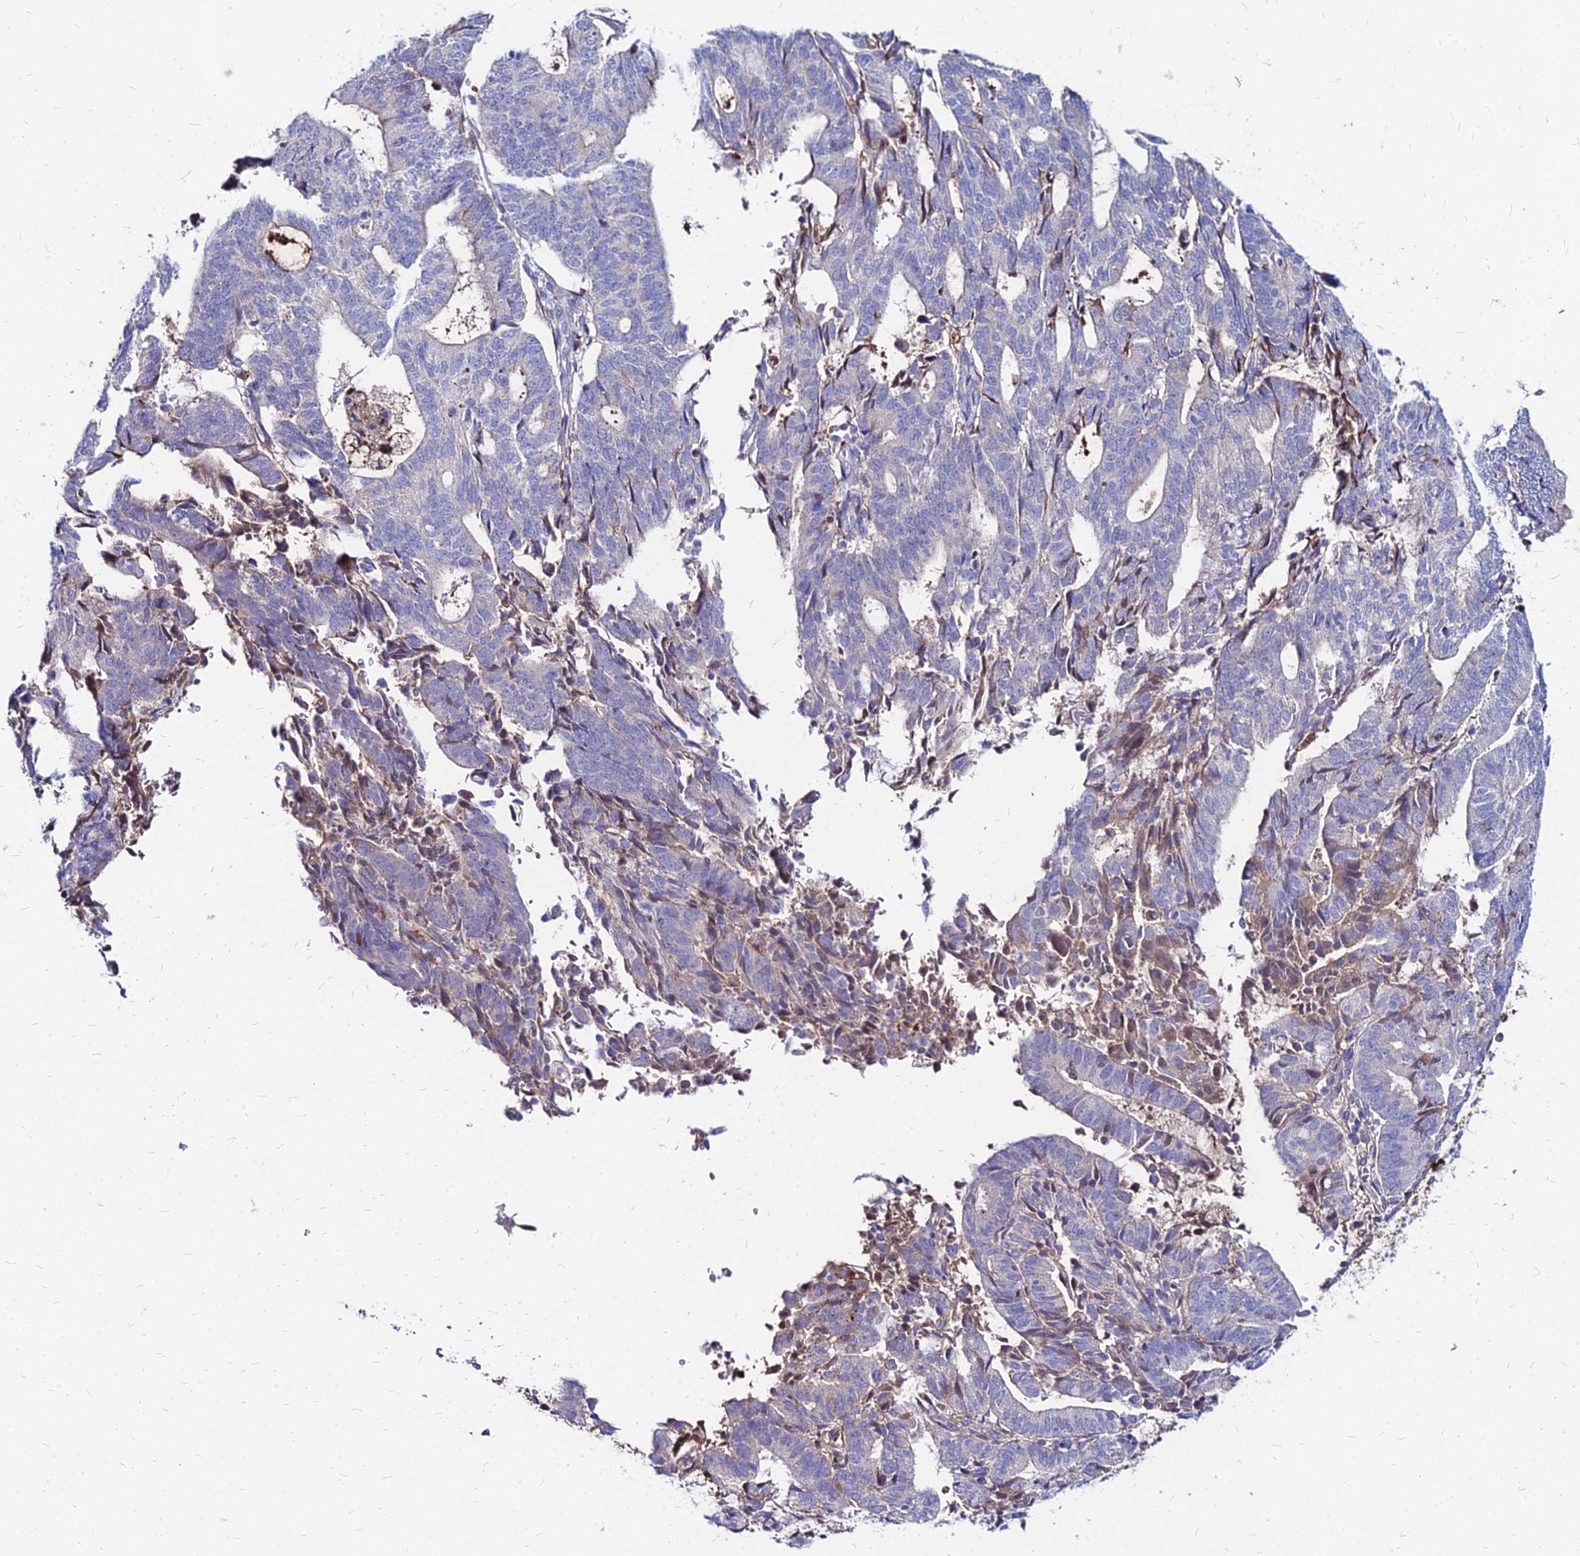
{"staining": {"intensity": "negative", "quantity": "none", "location": "none"}, "tissue": "endometrial cancer", "cell_type": "Tumor cells", "image_type": "cancer", "snomed": [{"axis": "morphology", "description": "Adenocarcinoma, NOS"}, {"axis": "topography", "description": "Endometrium"}], "caption": "High magnification brightfield microscopy of endometrial cancer (adenocarcinoma) stained with DAB (3,3'-diaminobenzidine) (brown) and counterstained with hematoxylin (blue): tumor cells show no significant positivity.", "gene": "ACSM6", "patient": {"sex": "female", "age": 70}}